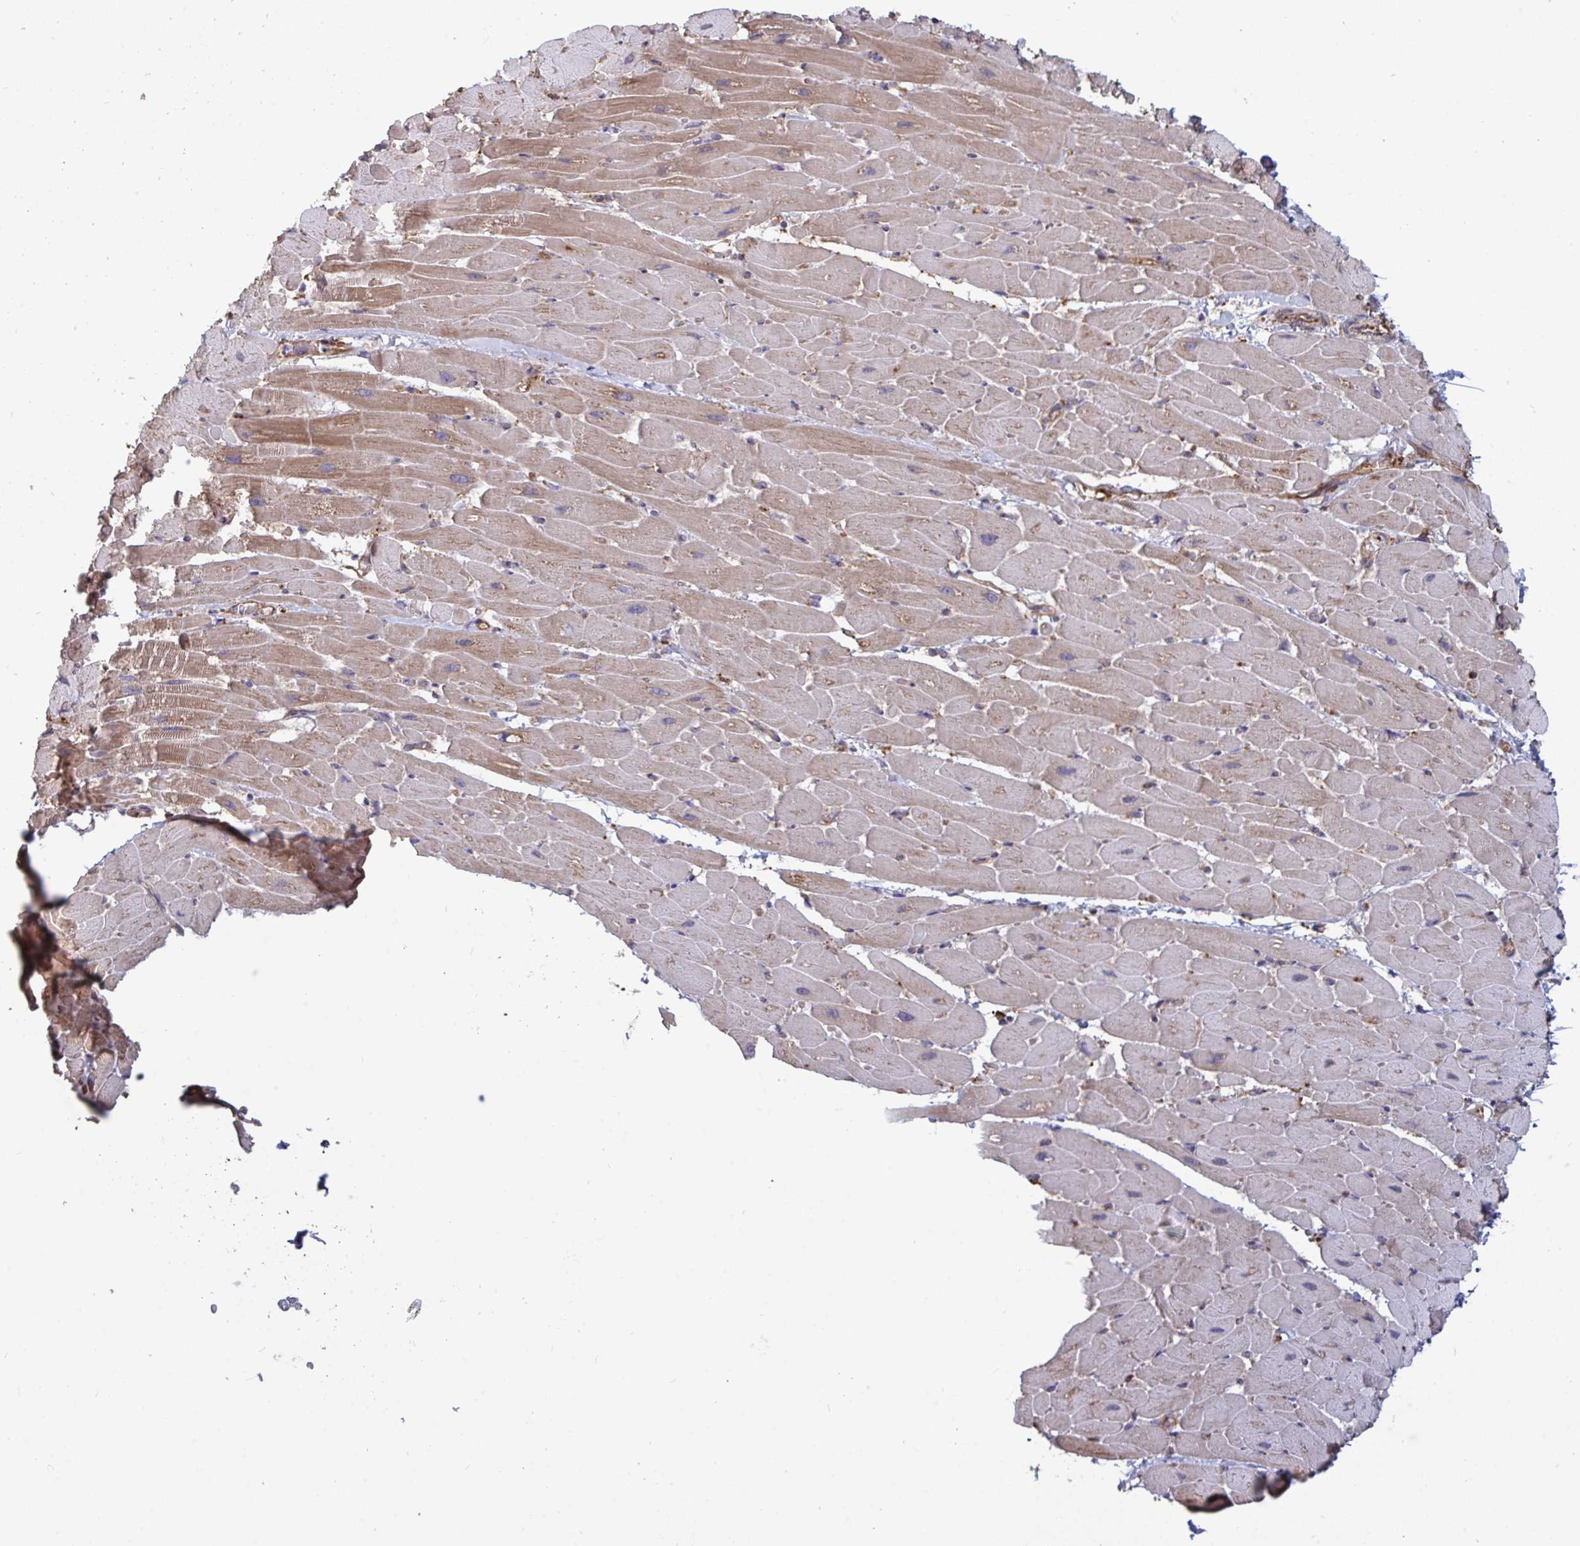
{"staining": {"intensity": "weak", "quantity": "25%-75%", "location": "cytoplasmic/membranous"}, "tissue": "heart muscle", "cell_type": "Cardiomyocytes", "image_type": "normal", "snomed": [{"axis": "morphology", "description": "Normal tissue, NOS"}, {"axis": "topography", "description": "Heart"}], "caption": "Protein positivity by IHC displays weak cytoplasmic/membranous staining in approximately 25%-75% of cardiomyocytes in benign heart muscle. Immunohistochemistry stains the protein in brown and the nuclei are stained blue.", "gene": "ISCU", "patient": {"sex": "male", "age": 37}}